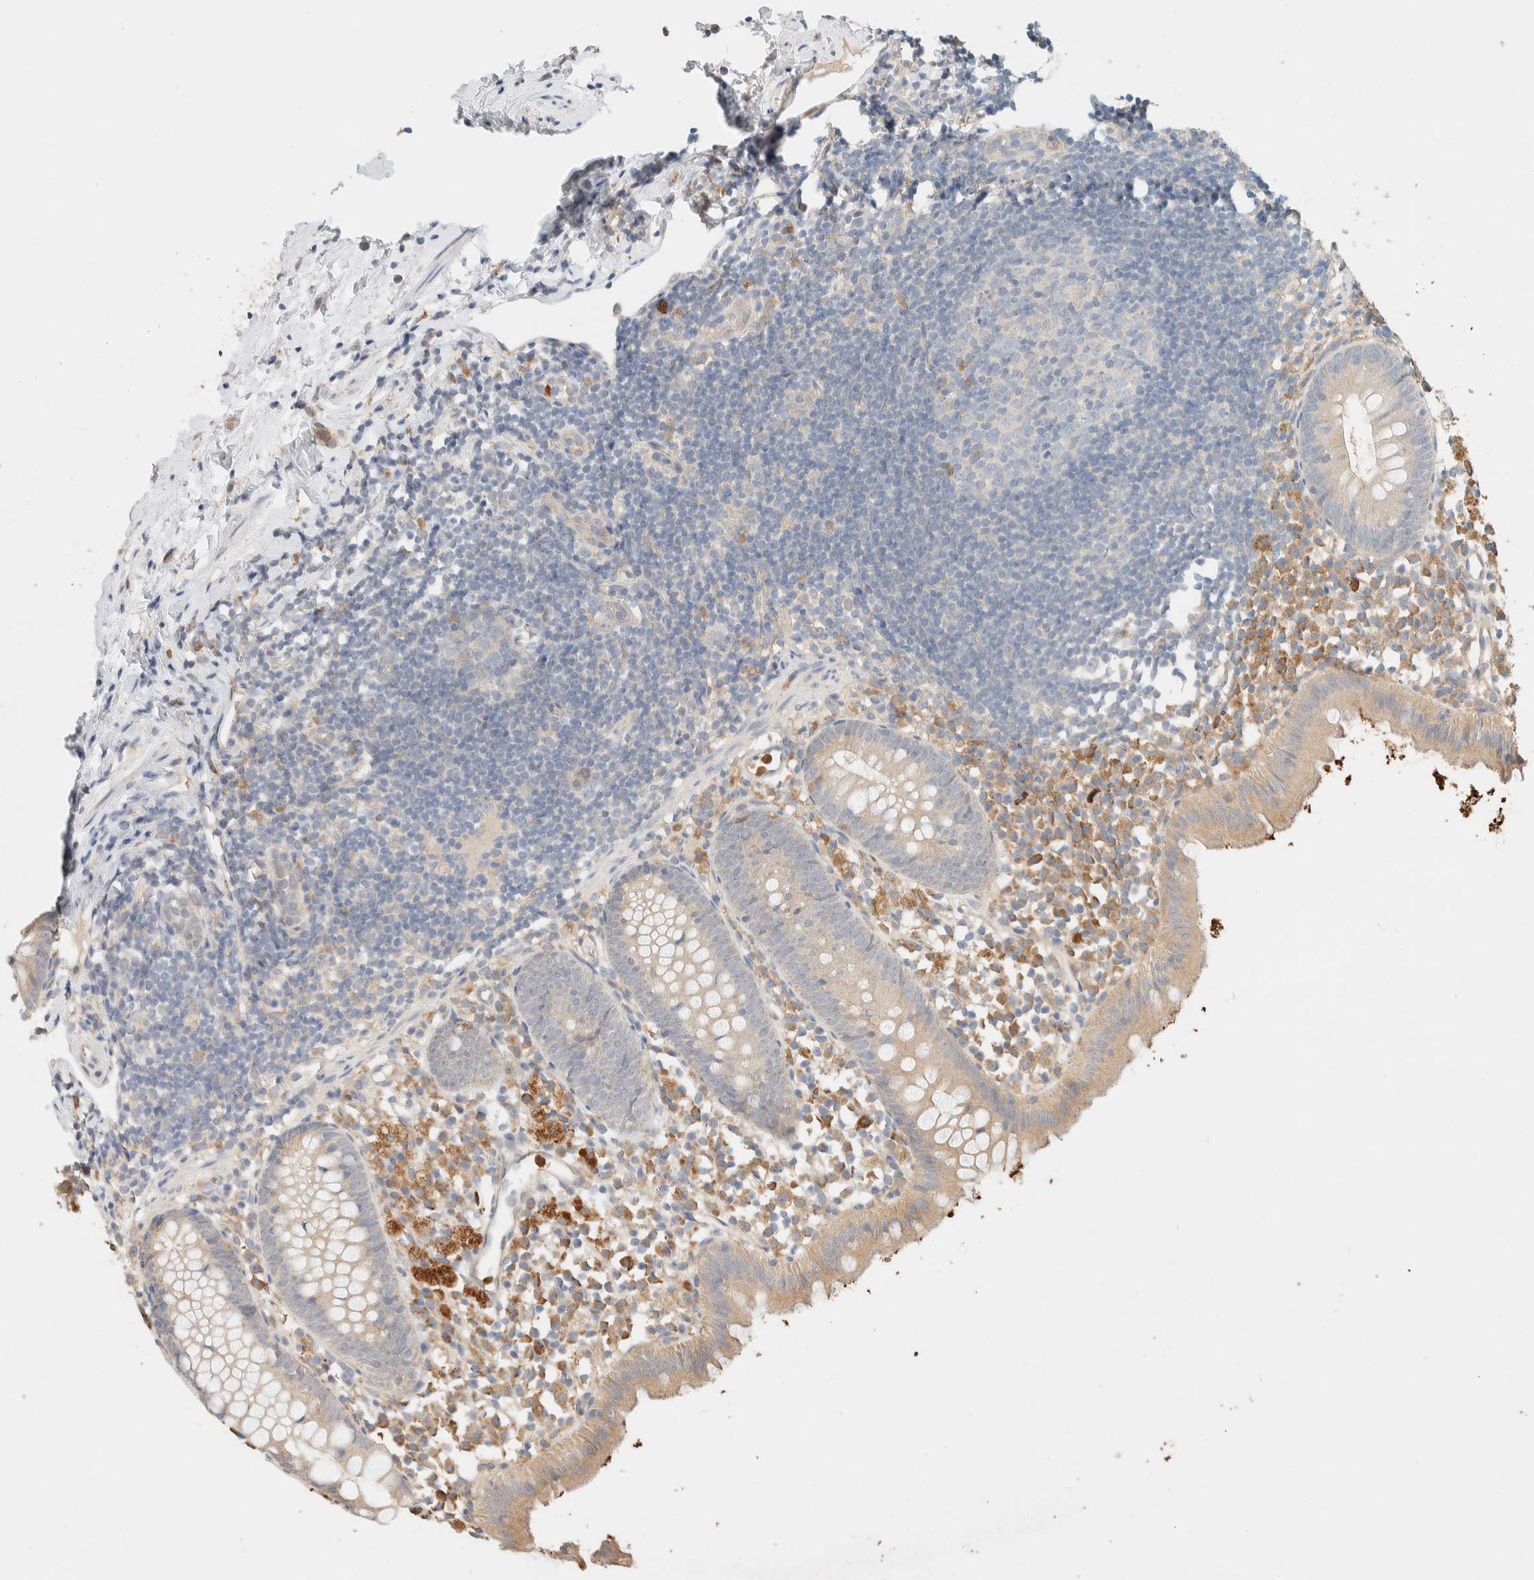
{"staining": {"intensity": "weak", "quantity": ">75%", "location": "cytoplasmic/membranous"}, "tissue": "appendix", "cell_type": "Glandular cells", "image_type": "normal", "snomed": [{"axis": "morphology", "description": "Normal tissue, NOS"}, {"axis": "topography", "description": "Appendix"}], "caption": "Immunohistochemistry (IHC) image of benign human appendix stained for a protein (brown), which exhibits low levels of weak cytoplasmic/membranous staining in approximately >75% of glandular cells.", "gene": "TTC3", "patient": {"sex": "female", "age": 20}}